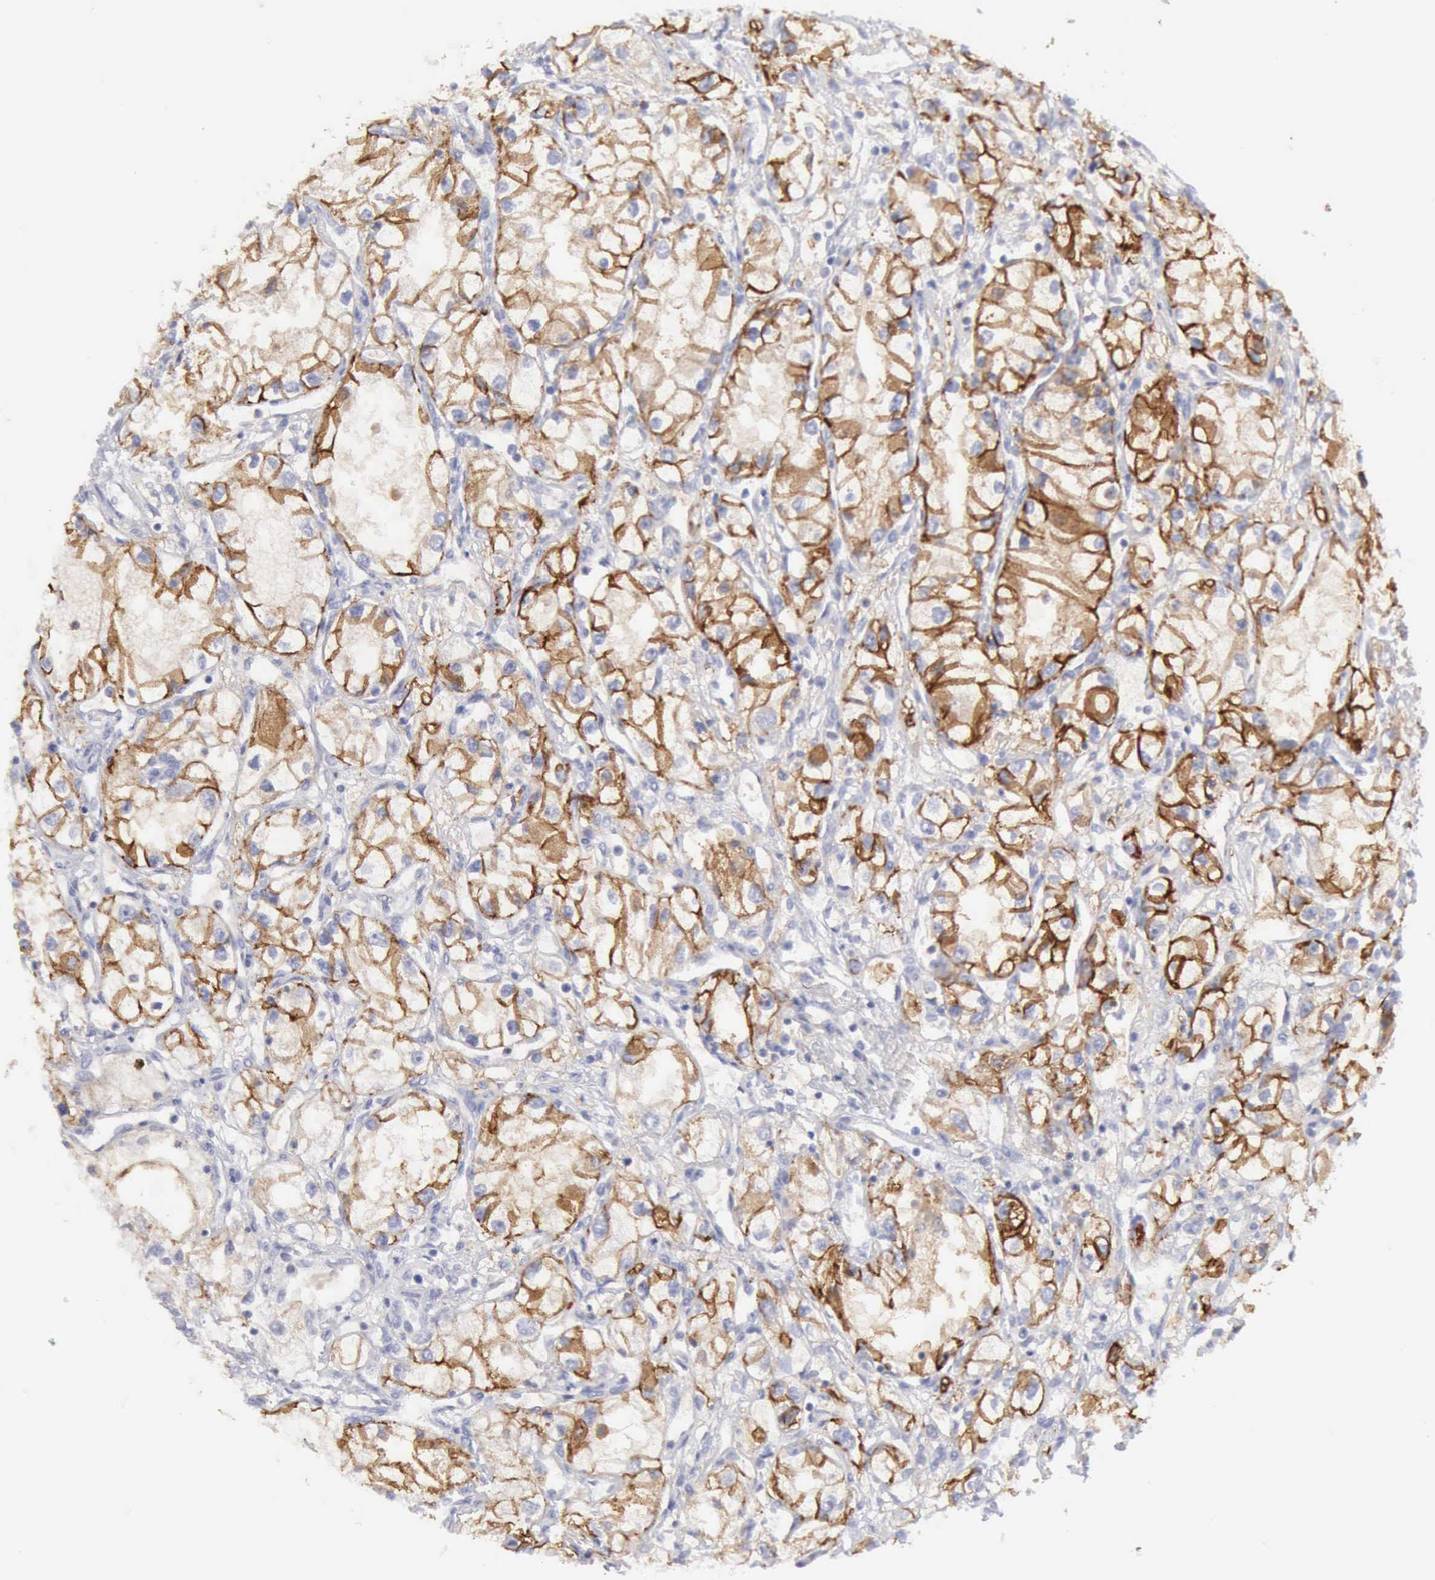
{"staining": {"intensity": "moderate", "quantity": "25%-75%", "location": "cytoplasmic/membranous"}, "tissue": "renal cancer", "cell_type": "Tumor cells", "image_type": "cancer", "snomed": [{"axis": "morphology", "description": "Adenocarcinoma, NOS"}, {"axis": "topography", "description": "Kidney"}], "caption": "Brown immunohistochemical staining in adenocarcinoma (renal) shows moderate cytoplasmic/membranous positivity in about 25%-75% of tumor cells. The staining was performed using DAB to visualize the protein expression in brown, while the nuclei were stained in blue with hematoxylin (Magnification: 20x).", "gene": "NCAM1", "patient": {"sex": "male", "age": 57}}